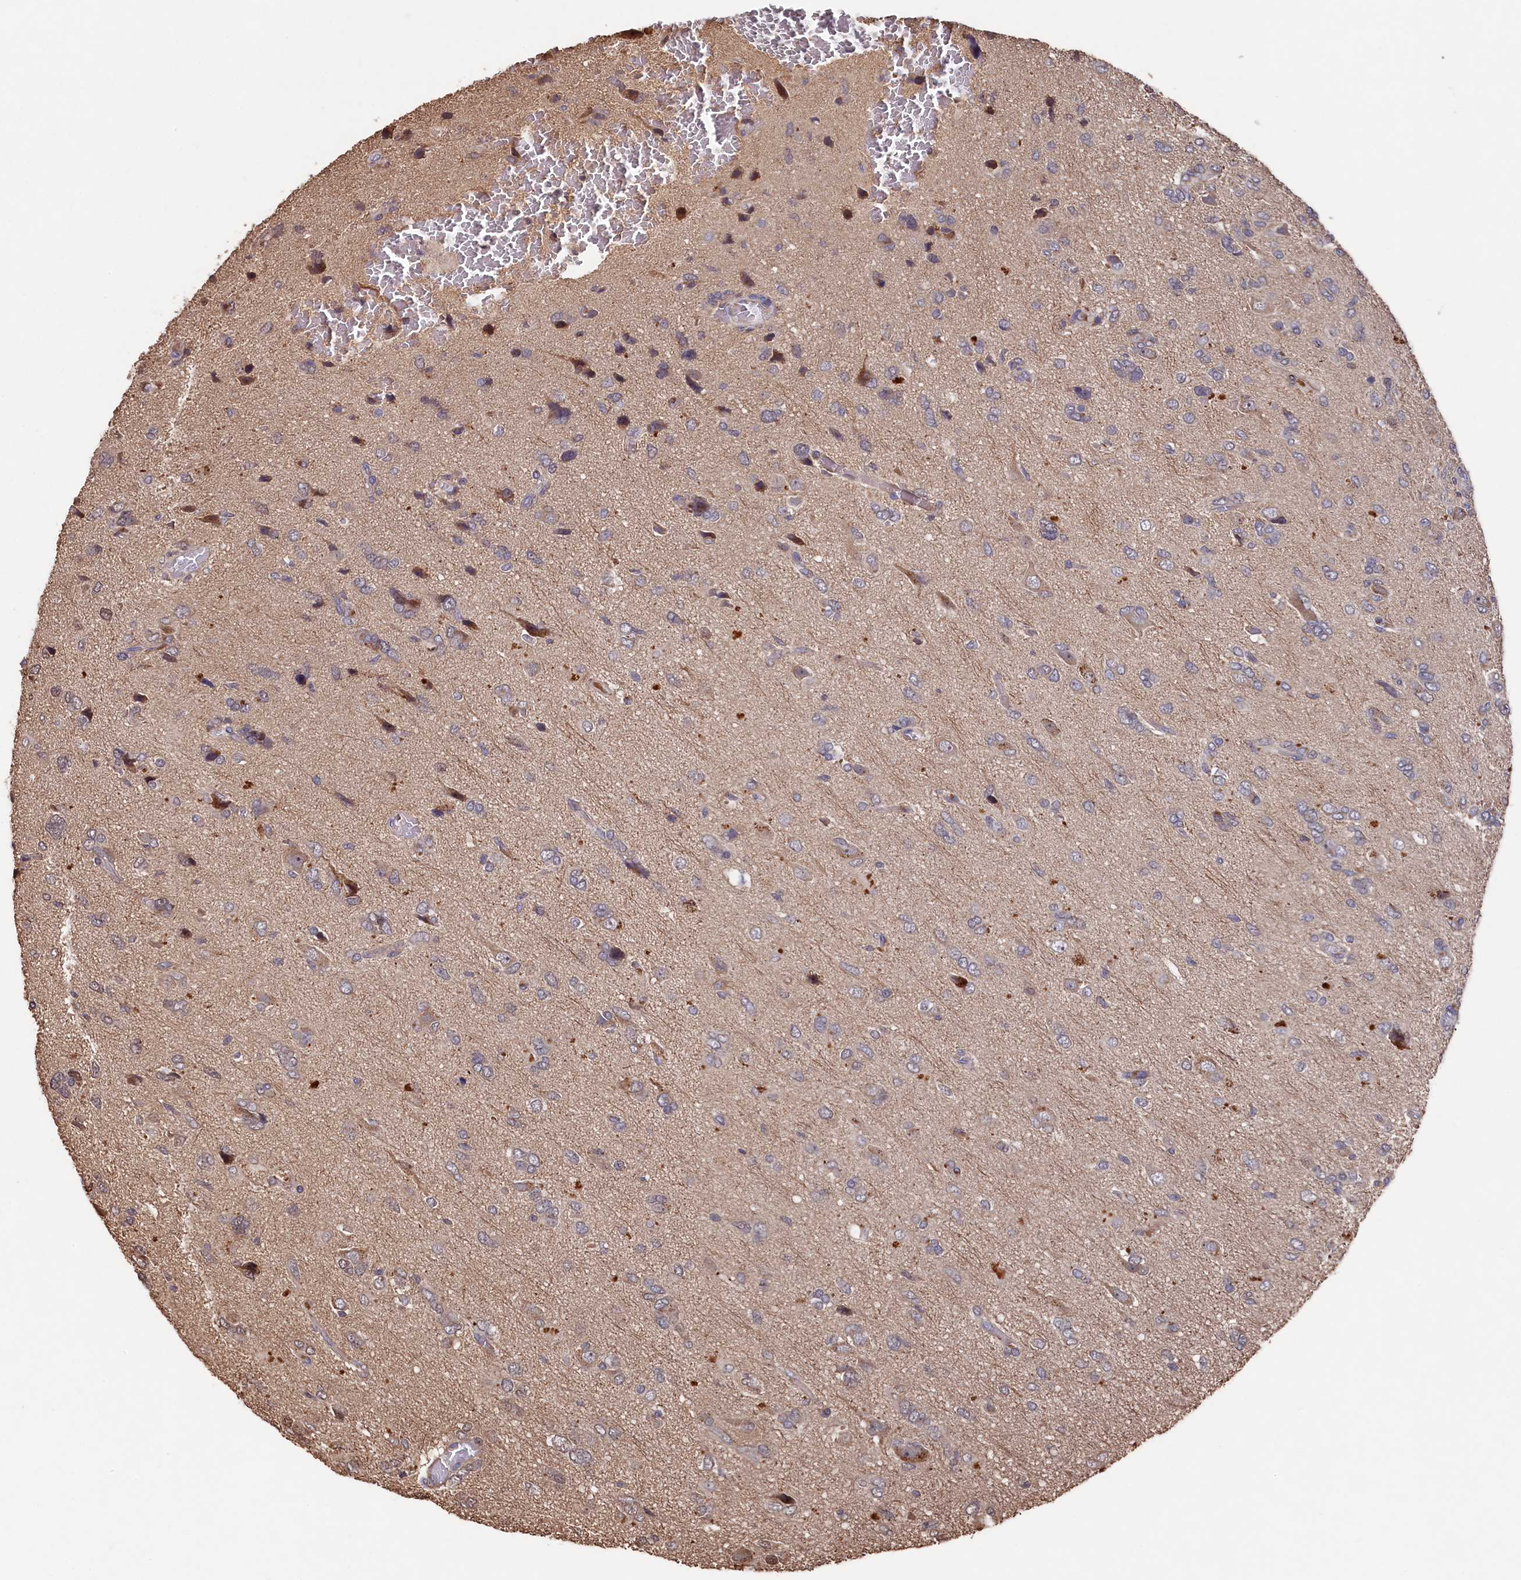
{"staining": {"intensity": "weak", "quantity": "<25%", "location": "cytoplasmic/membranous"}, "tissue": "glioma", "cell_type": "Tumor cells", "image_type": "cancer", "snomed": [{"axis": "morphology", "description": "Glioma, malignant, High grade"}, {"axis": "topography", "description": "Brain"}], "caption": "IHC histopathology image of human malignant glioma (high-grade) stained for a protein (brown), which shows no expression in tumor cells. Brightfield microscopy of immunohistochemistry stained with DAB (brown) and hematoxylin (blue), captured at high magnification.", "gene": "NAA60", "patient": {"sex": "female", "age": 59}}